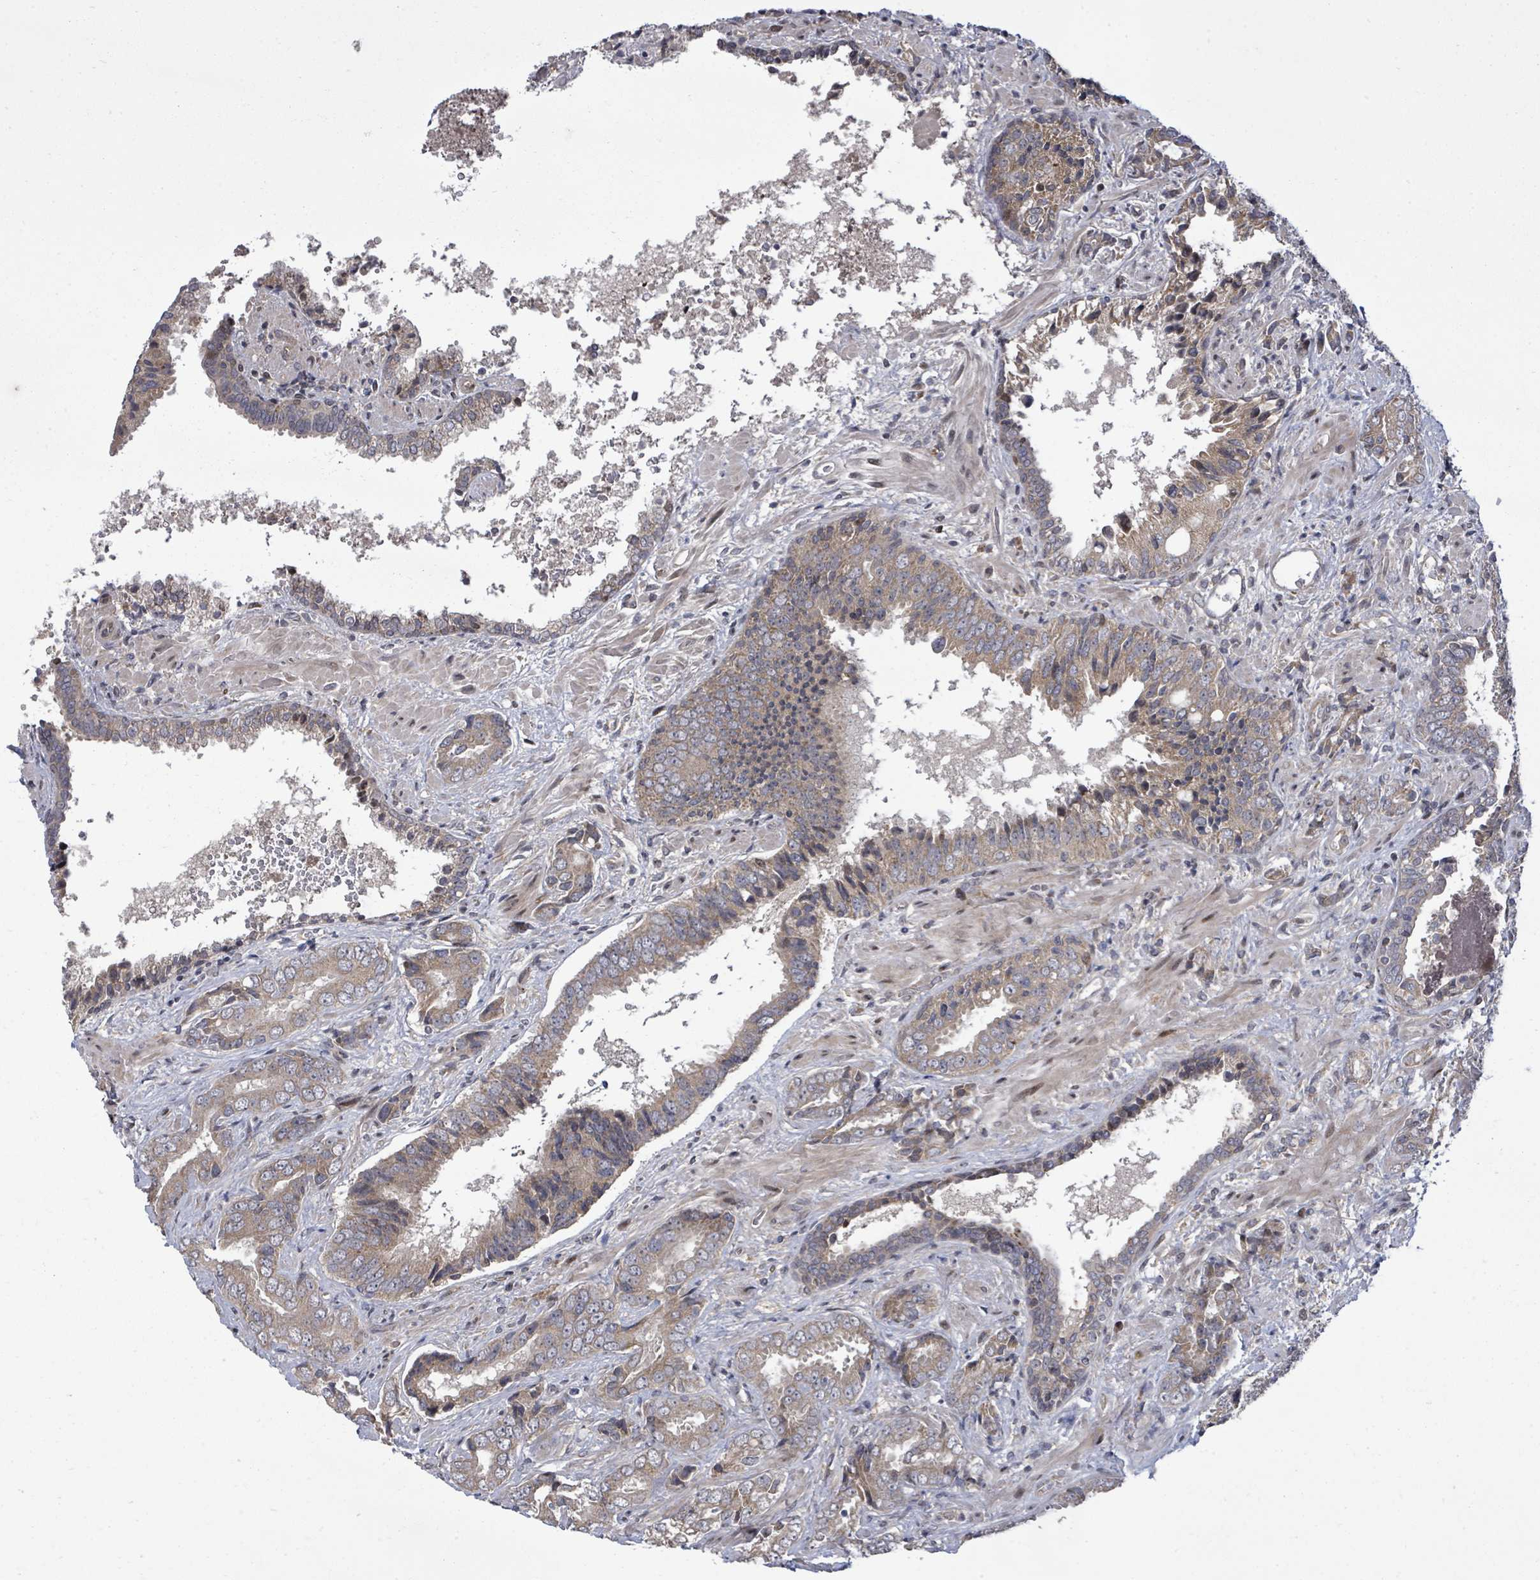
{"staining": {"intensity": "moderate", "quantity": ">75%", "location": "cytoplasmic/membranous"}, "tissue": "prostate cancer", "cell_type": "Tumor cells", "image_type": "cancer", "snomed": [{"axis": "morphology", "description": "Adenocarcinoma, High grade"}, {"axis": "topography", "description": "Prostate"}], "caption": "Immunohistochemical staining of human prostate cancer (adenocarcinoma (high-grade)) demonstrates medium levels of moderate cytoplasmic/membranous staining in approximately >75% of tumor cells.", "gene": "KRTAP27-1", "patient": {"sex": "male", "age": 71}}